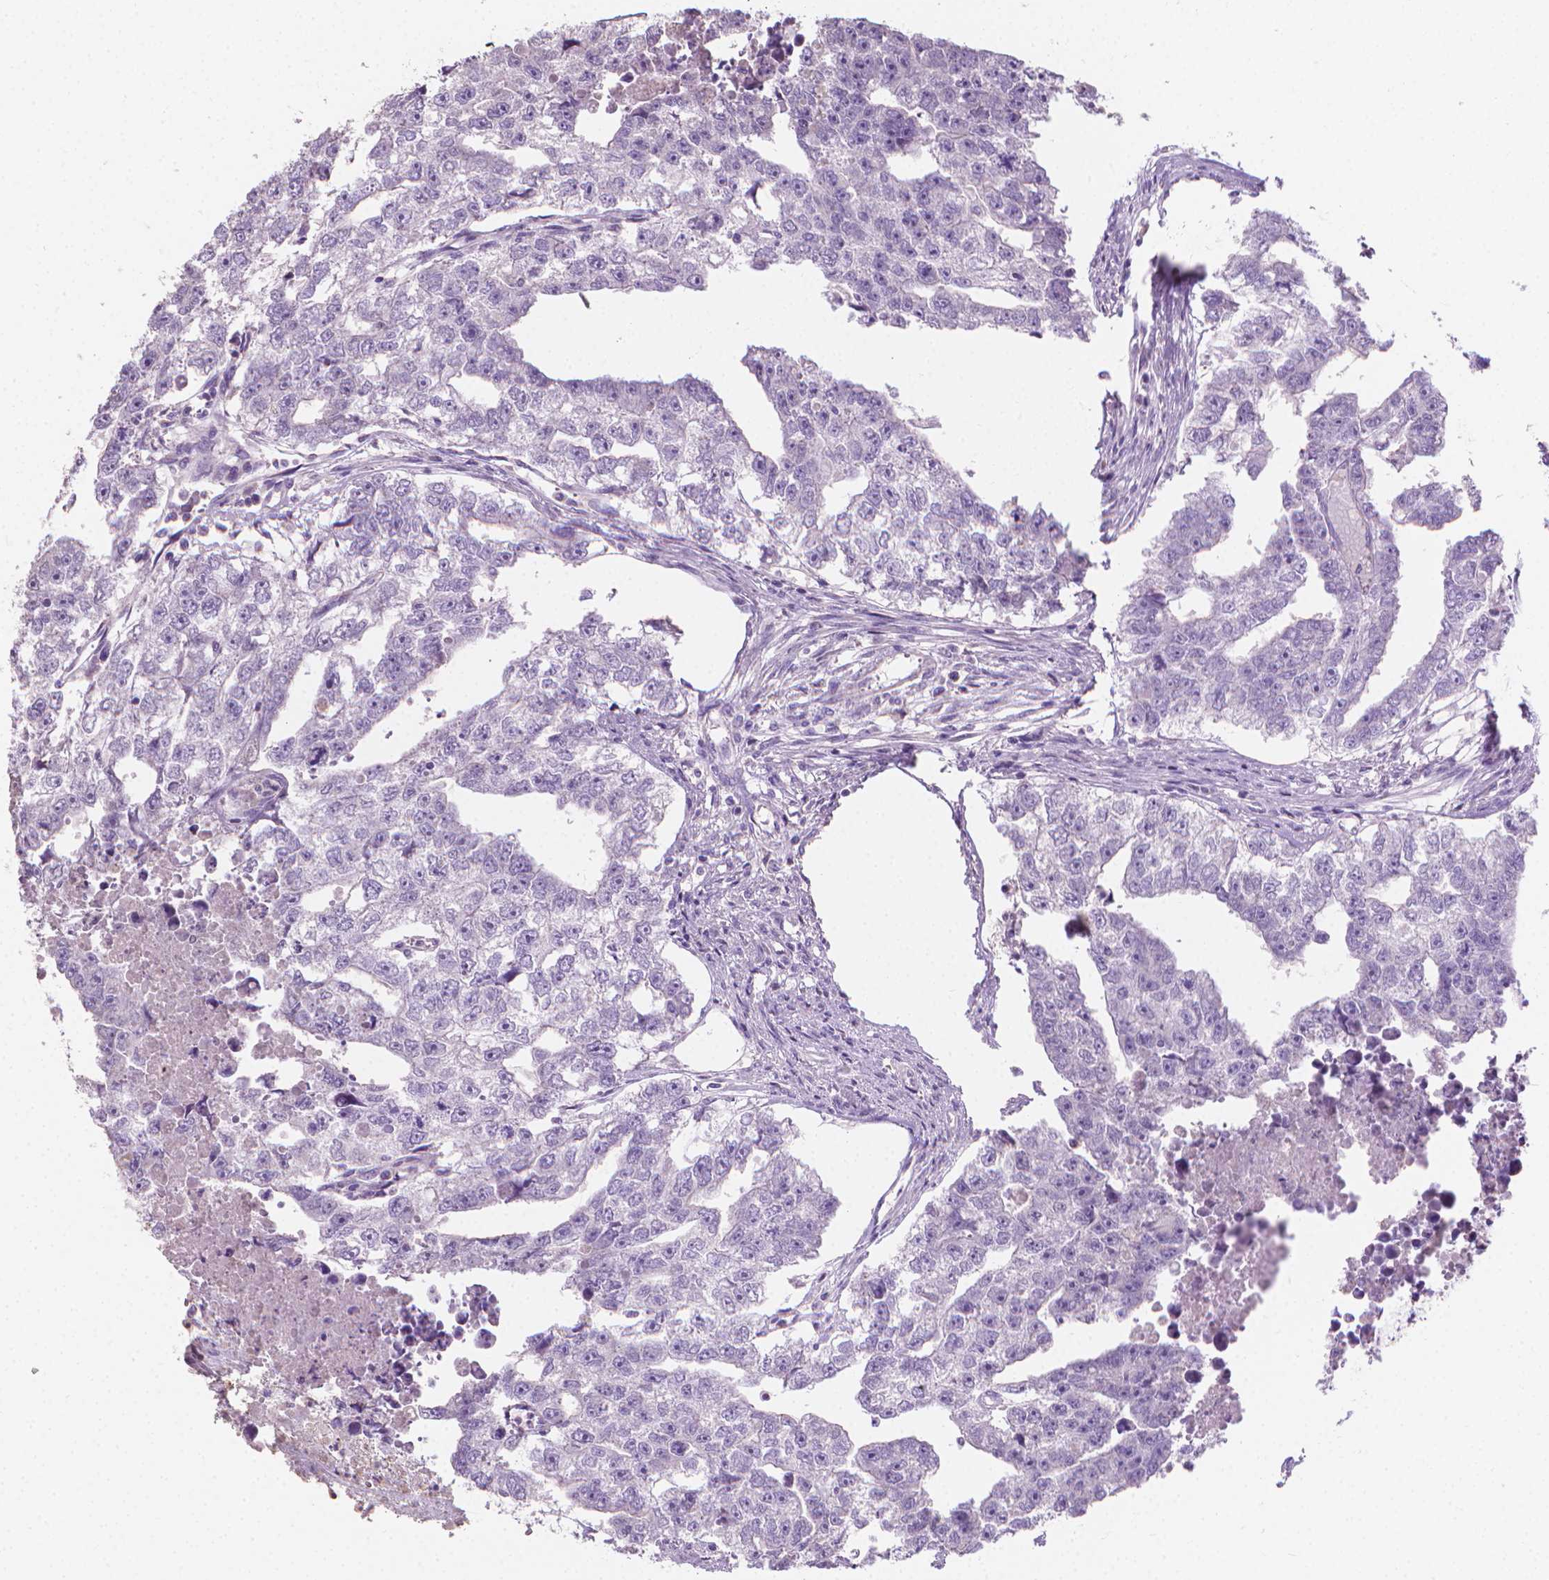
{"staining": {"intensity": "negative", "quantity": "none", "location": "none"}, "tissue": "testis cancer", "cell_type": "Tumor cells", "image_type": "cancer", "snomed": [{"axis": "morphology", "description": "Carcinoma, Embryonal, NOS"}, {"axis": "morphology", "description": "Teratoma, malignant, NOS"}, {"axis": "topography", "description": "Testis"}], "caption": "The image demonstrates no staining of tumor cells in embryonal carcinoma (testis). The staining is performed using DAB brown chromogen with nuclei counter-stained in using hematoxylin.", "gene": "CABCOCO1", "patient": {"sex": "male", "age": 44}}